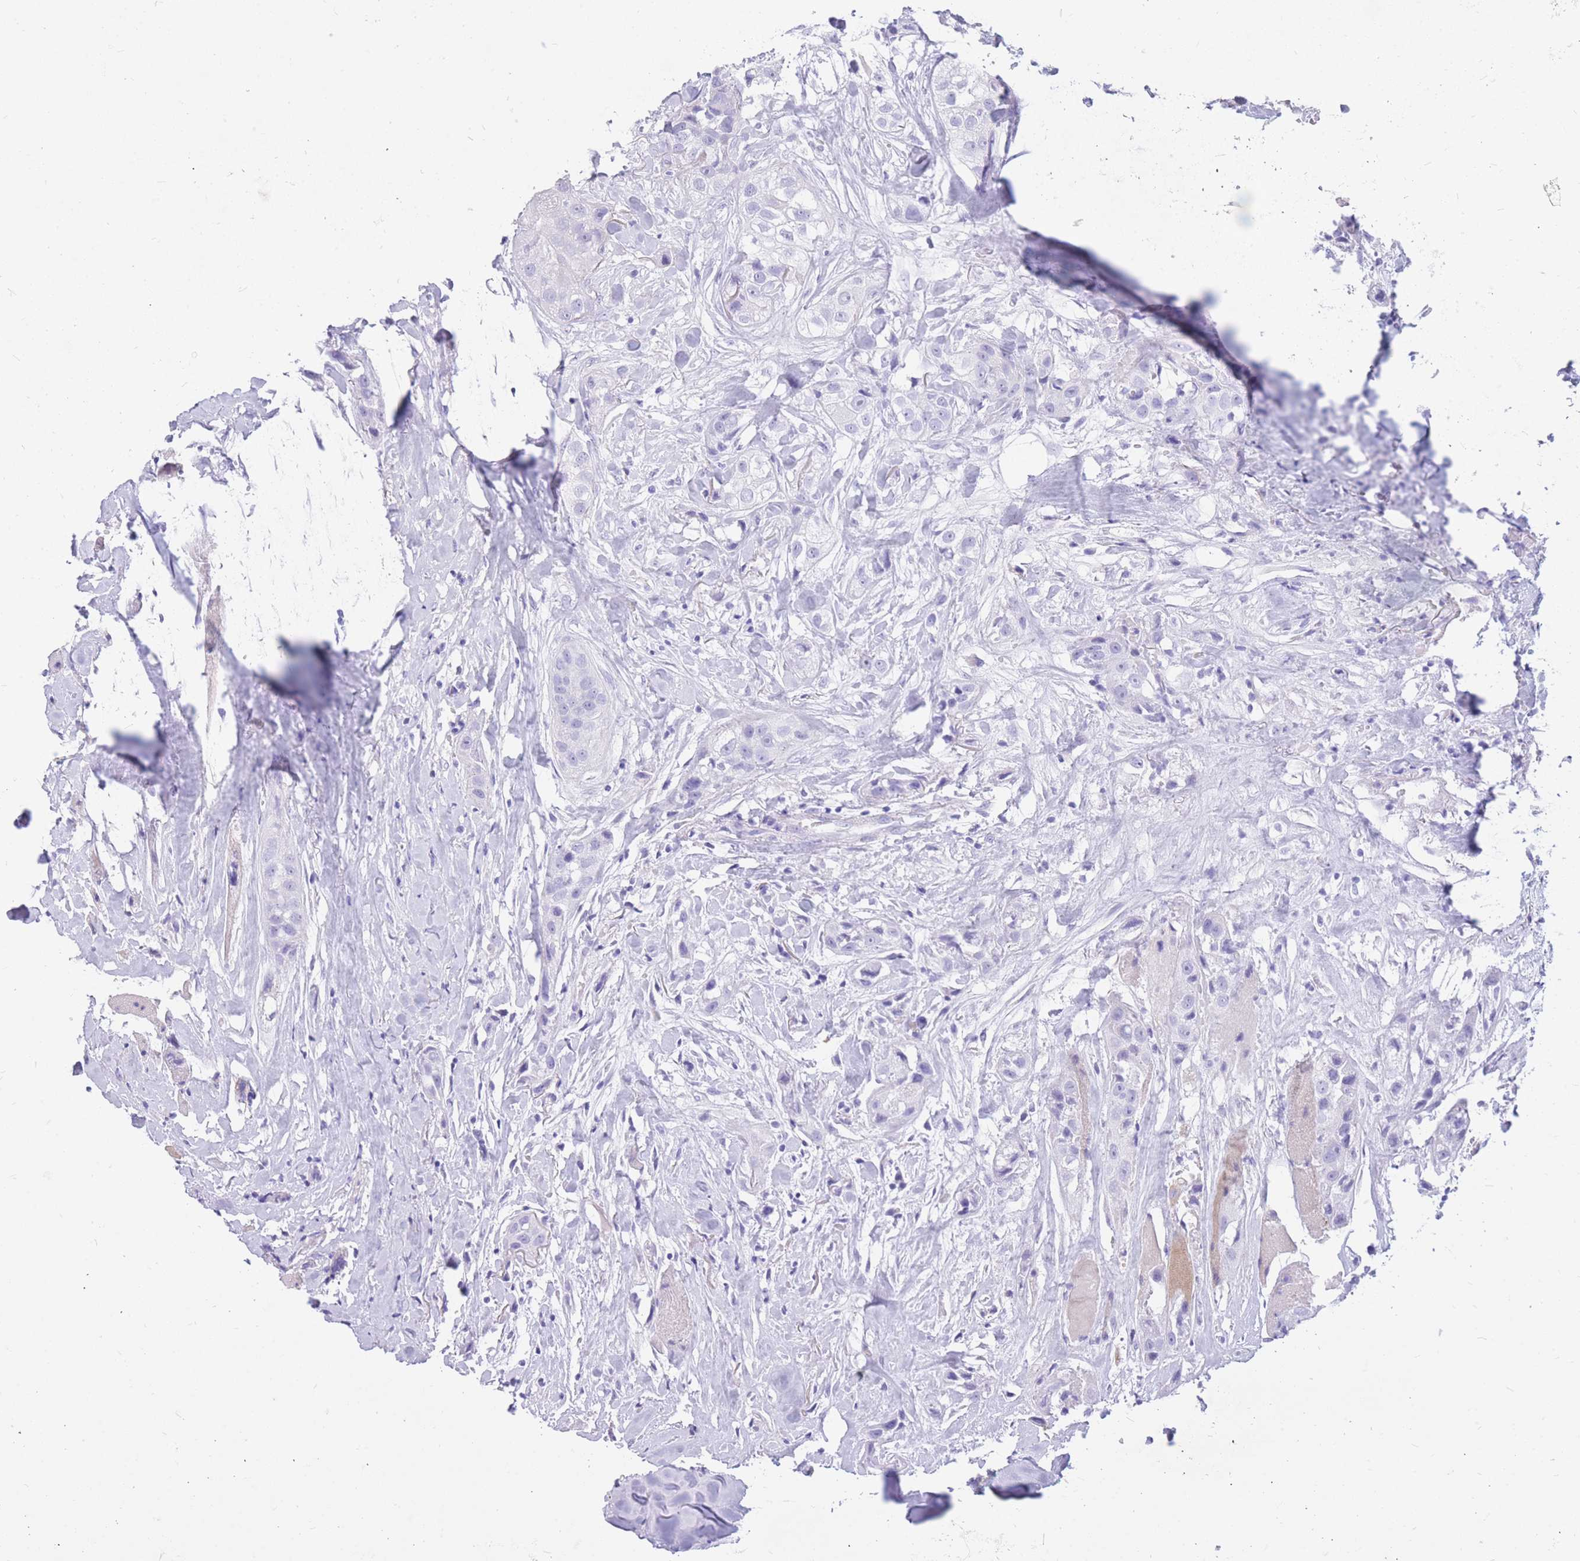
{"staining": {"intensity": "negative", "quantity": "none", "location": "none"}, "tissue": "head and neck cancer", "cell_type": "Tumor cells", "image_type": "cancer", "snomed": [{"axis": "morphology", "description": "Normal tissue, NOS"}, {"axis": "morphology", "description": "Squamous cell carcinoma, NOS"}, {"axis": "topography", "description": "Skeletal muscle"}, {"axis": "topography", "description": "Head-Neck"}], "caption": "DAB (3,3'-diaminobenzidine) immunohistochemical staining of head and neck cancer (squamous cell carcinoma) exhibits no significant expression in tumor cells.", "gene": "CYP21A2", "patient": {"sex": "male", "age": 51}}